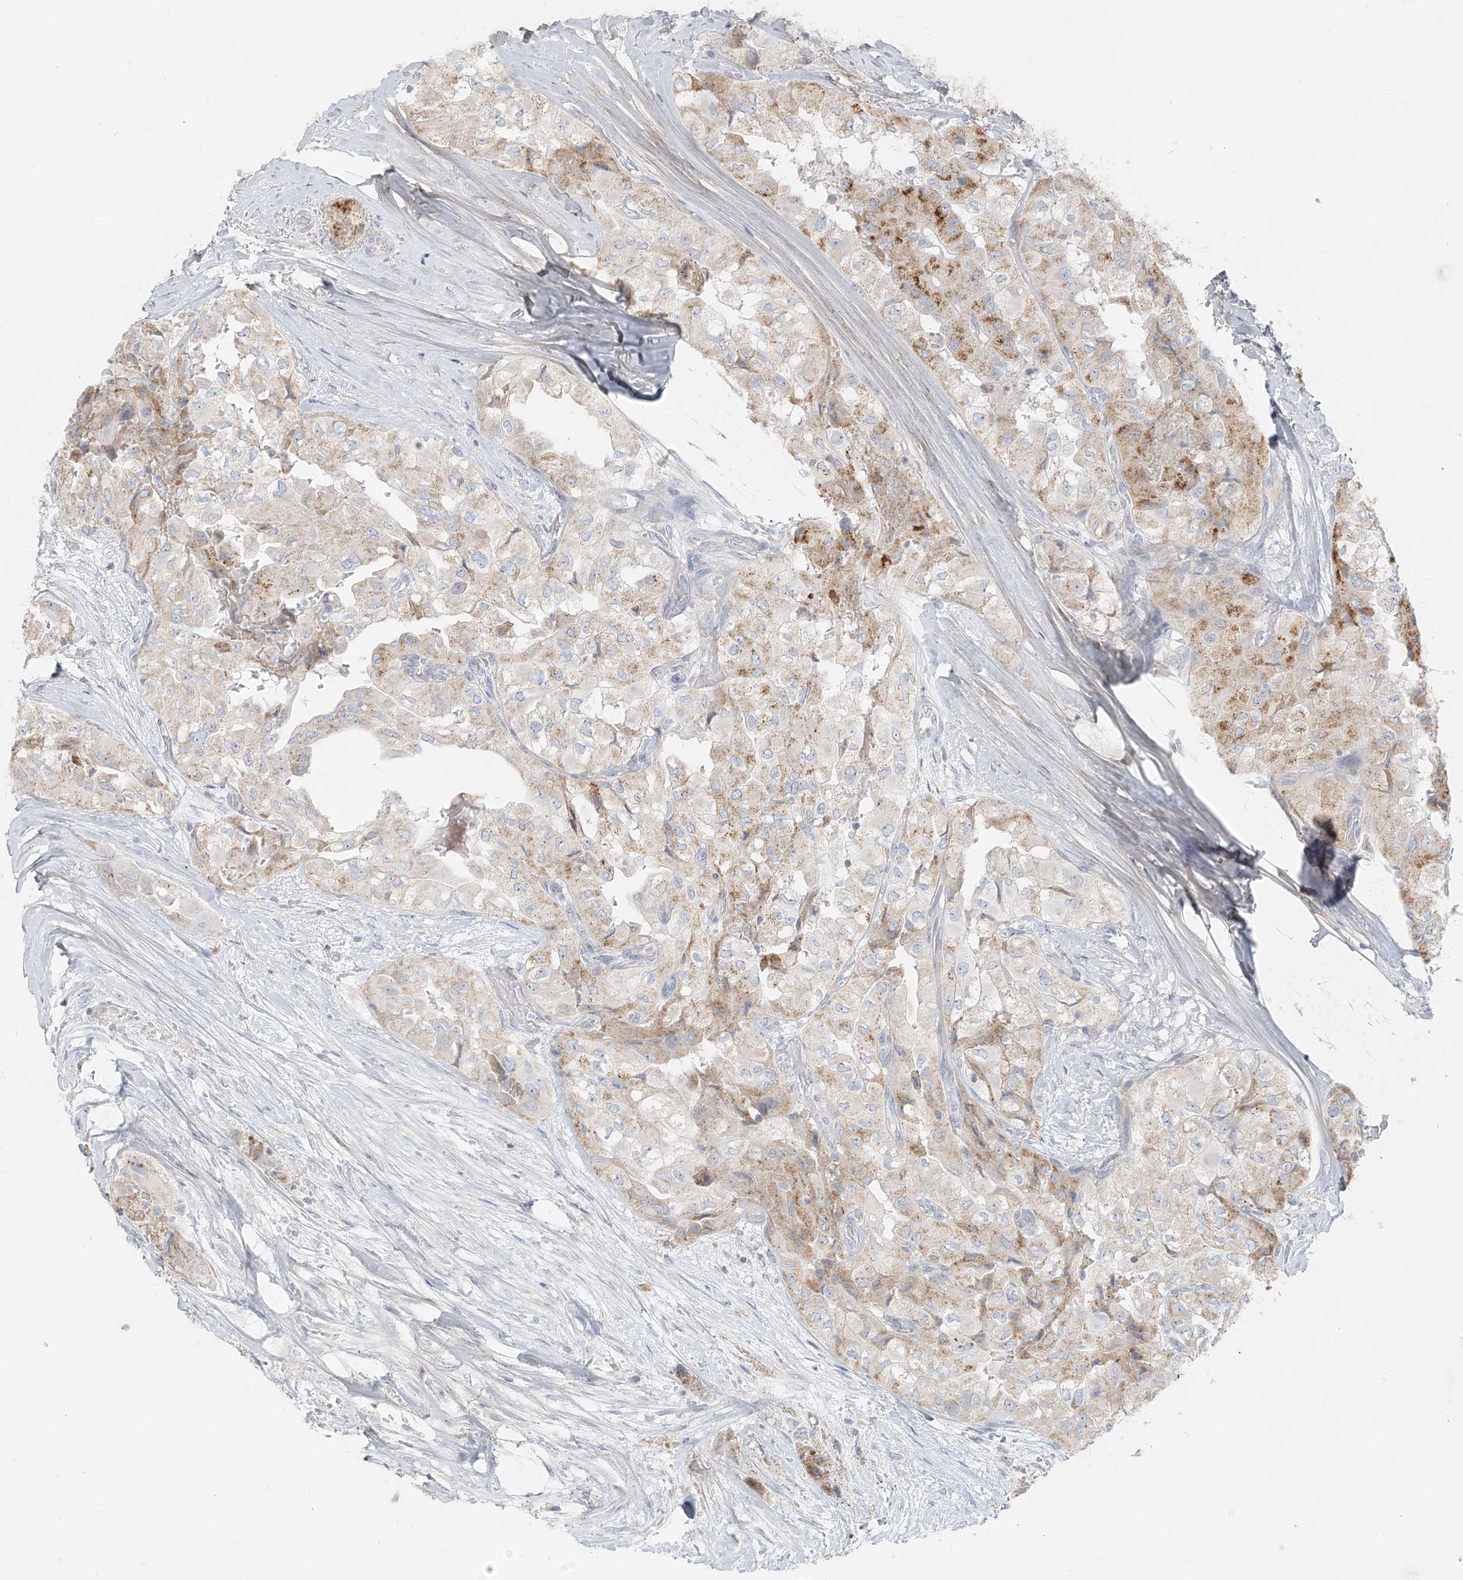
{"staining": {"intensity": "moderate", "quantity": "25%-75%", "location": "cytoplasmic/membranous"}, "tissue": "thyroid cancer", "cell_type": "Tumor cells", "image_type": "cancer", "snomed": [{"axis": "morphology", "description": "Papillary adenocarcinoma, NOS"}, {"axis": "topography", "description": "Thyroid gland"}], "caption": "This micrograph reveals immunohistochemistry staining of human papillary adenocarcinoma (thyroid), with medium moderate cytoplasmic/membranous staining in approximately 25%-75% of tumor cells.", "gene": "UST", "patient": {"sex": "female", "age": 59}}